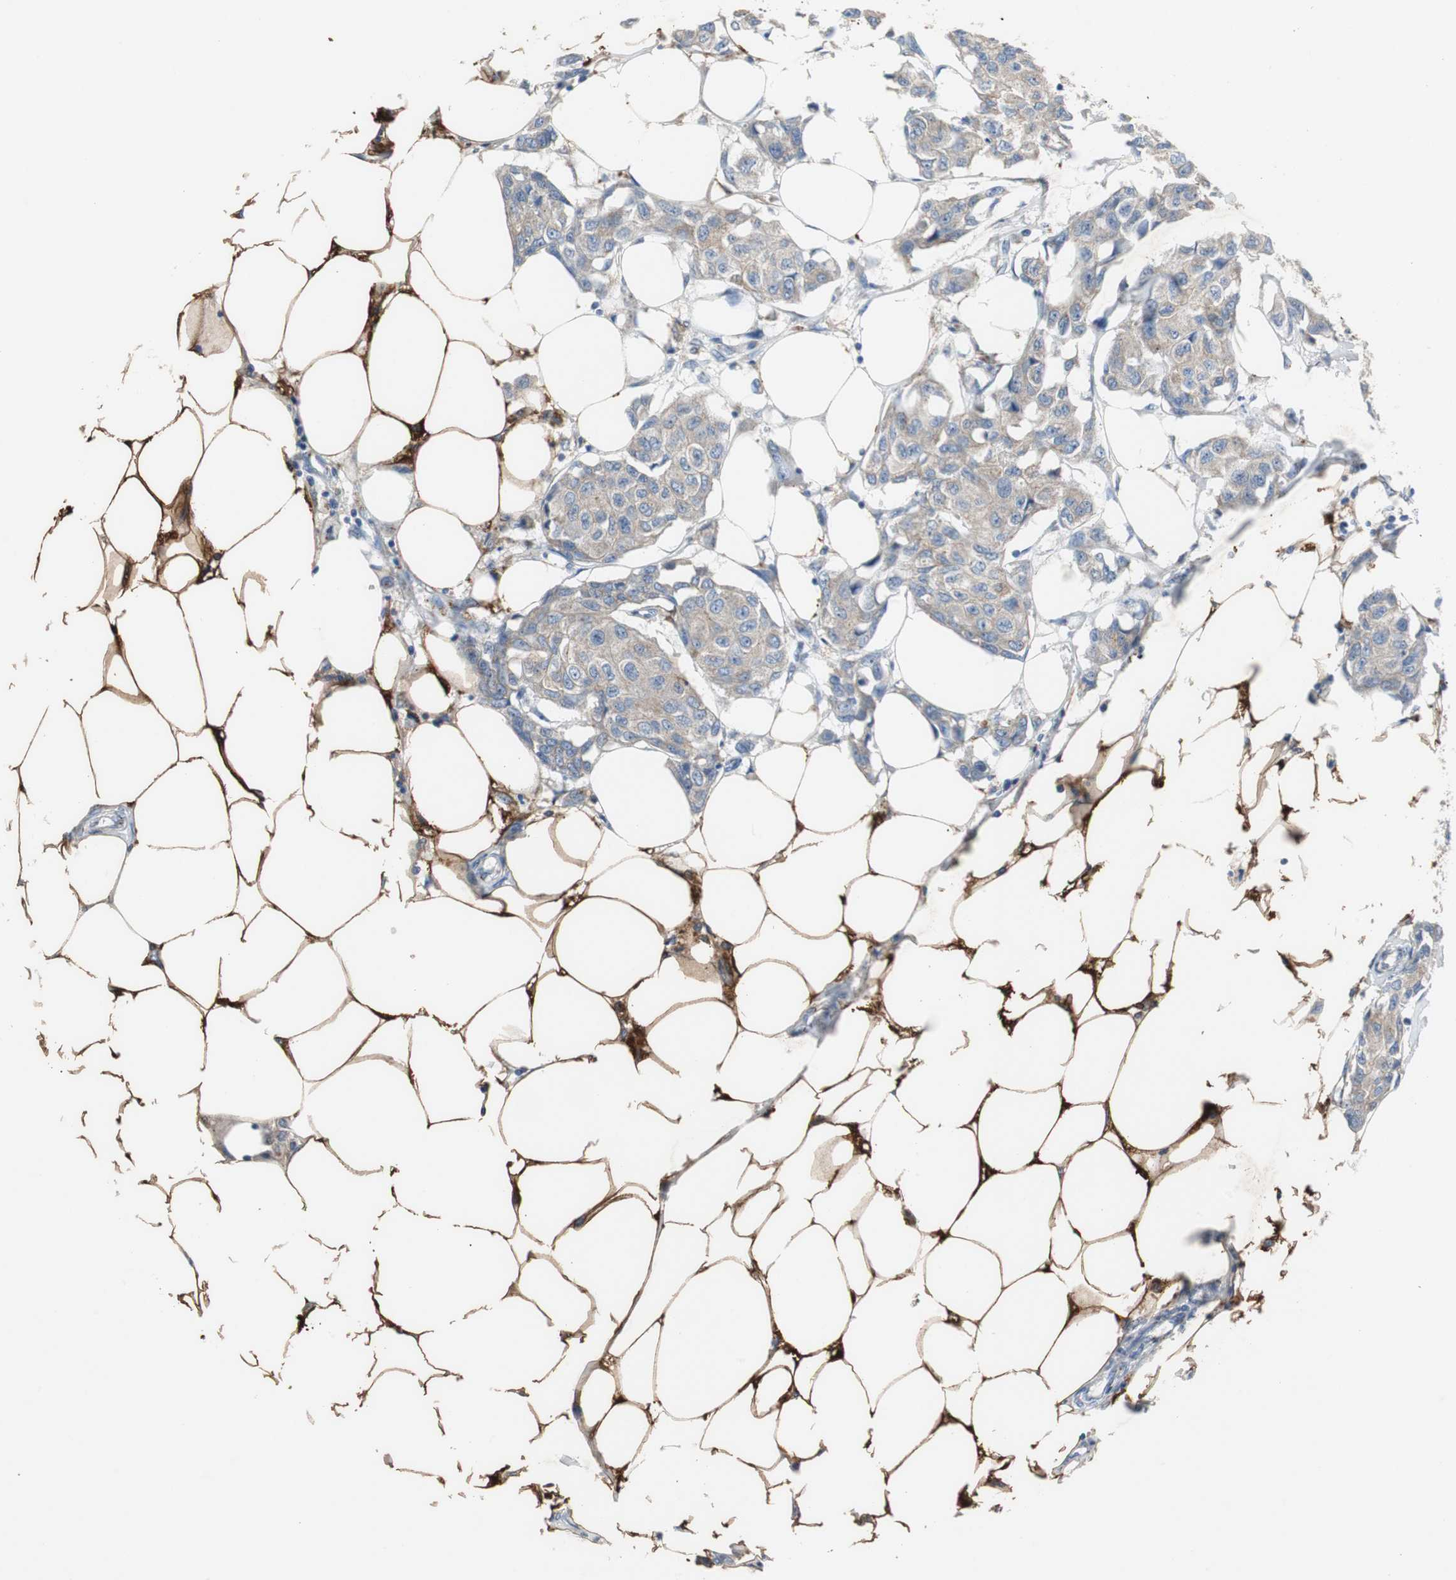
{"staining": {"intensity": "moderate", "quantity": ">75%", "location": "cytoplasmic/membranous"}, "tissue": "breast cancer", "cell_type": "Tumor cells", "image_type": "cancer", "snomed": [{"axis": "morphology", "description": "Duct carcinoma"}, {"axis": "topography", "description": "Breast"}], "caption": "A photomicrograph showing moderate cytoplasmic/membranous positivity in about >75% of tumor cells in breast intraductal carcinoma, as visualized by brown immunohistochemical staining.", "gene": "CALB2", "patient": {"sex": "female", "age": 80}}